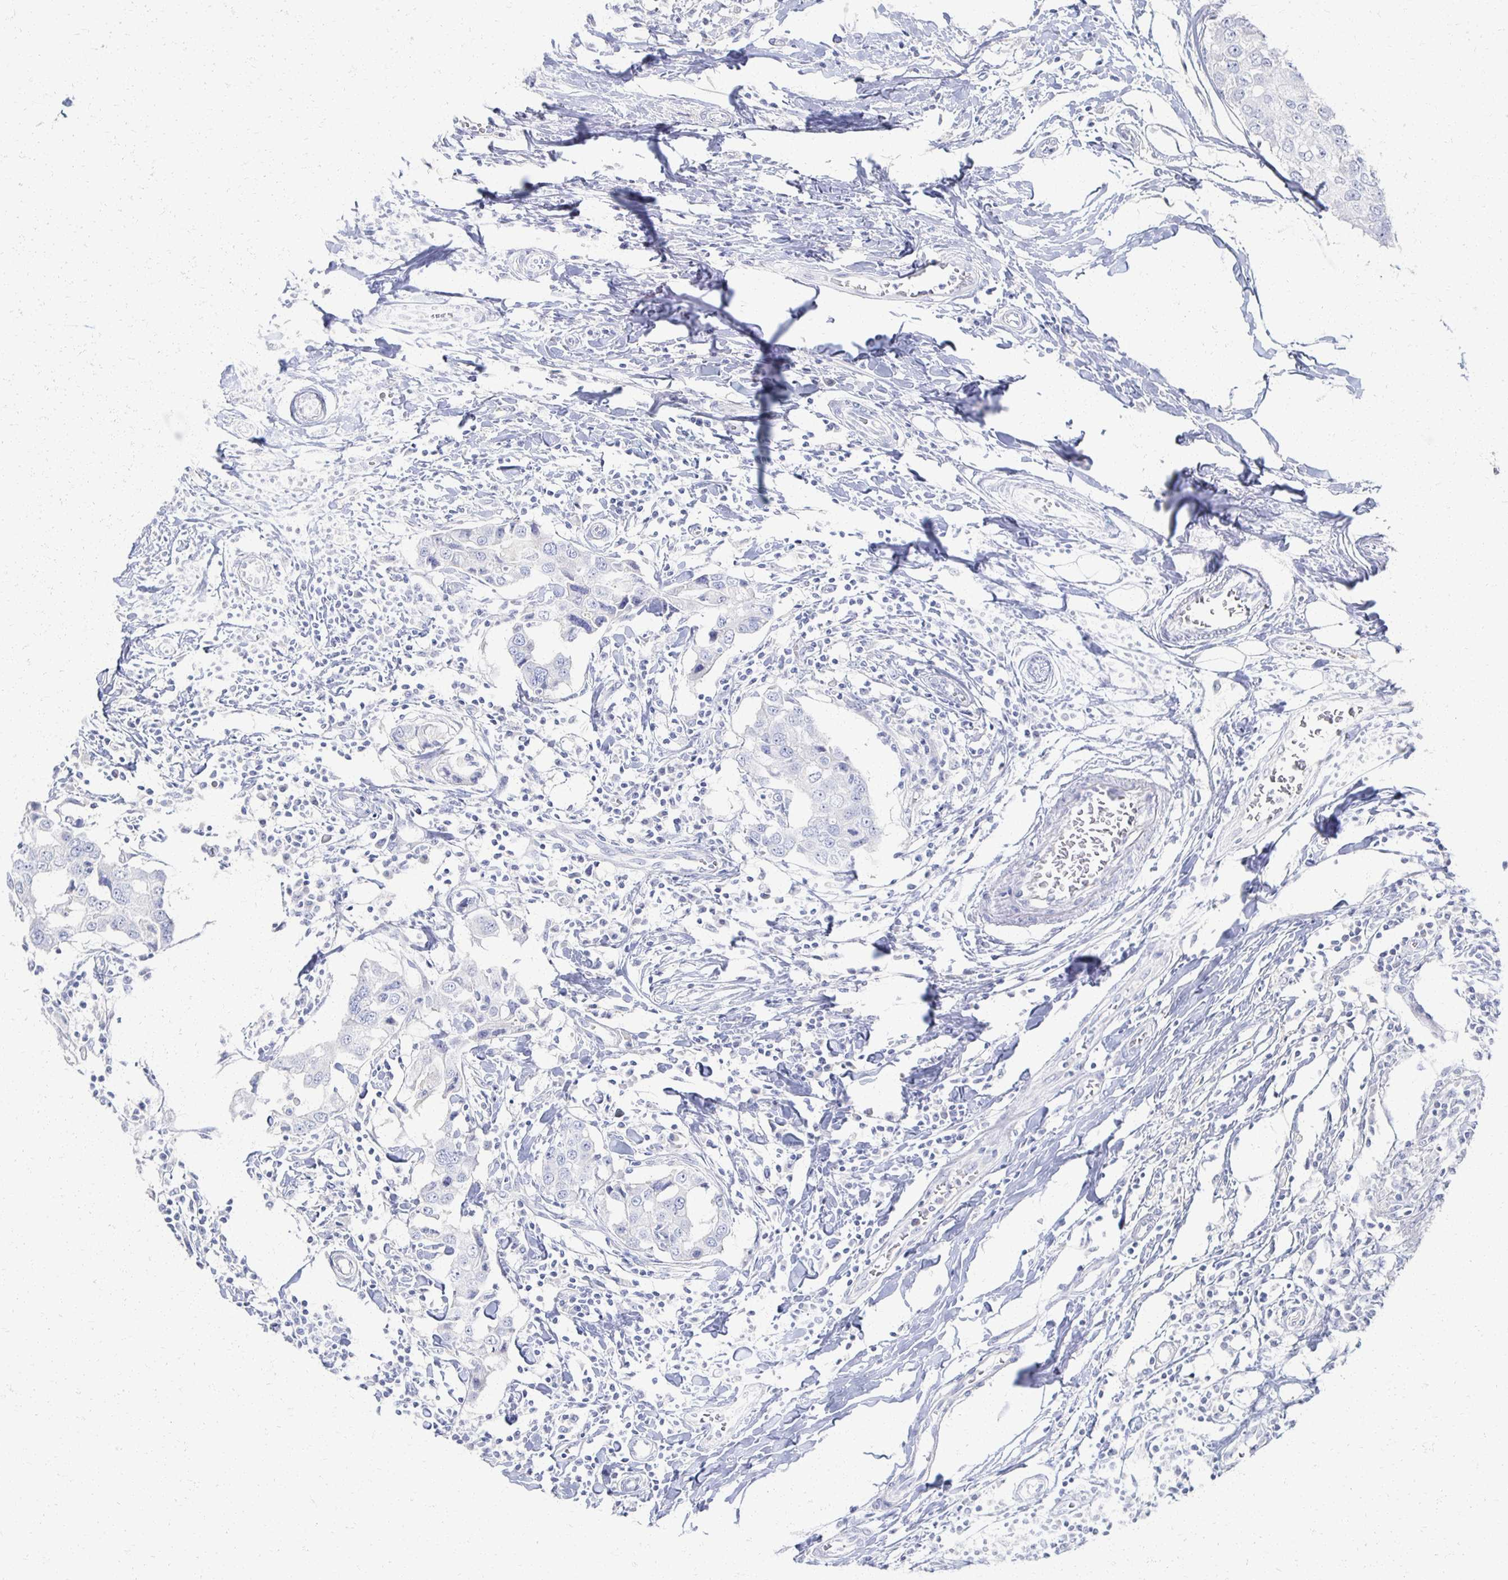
{"staining": {"intensity": "negative", "quantity": "none", "location": "none"}, "tissue": "breast cancer", "cell_type": "Tumor cells", "image_type": "cancer", "snomed": [{"axis": "morphology", "description": "Duct carcinoma"}, {"axis": "topography", "description": "Breast"}], "caption": "The image shows no significant expression in tumor cells of breast infiltrating ductal carcinoma.", "gene": "PRR20A", "patient": {"sex": "female", "age": 27}}